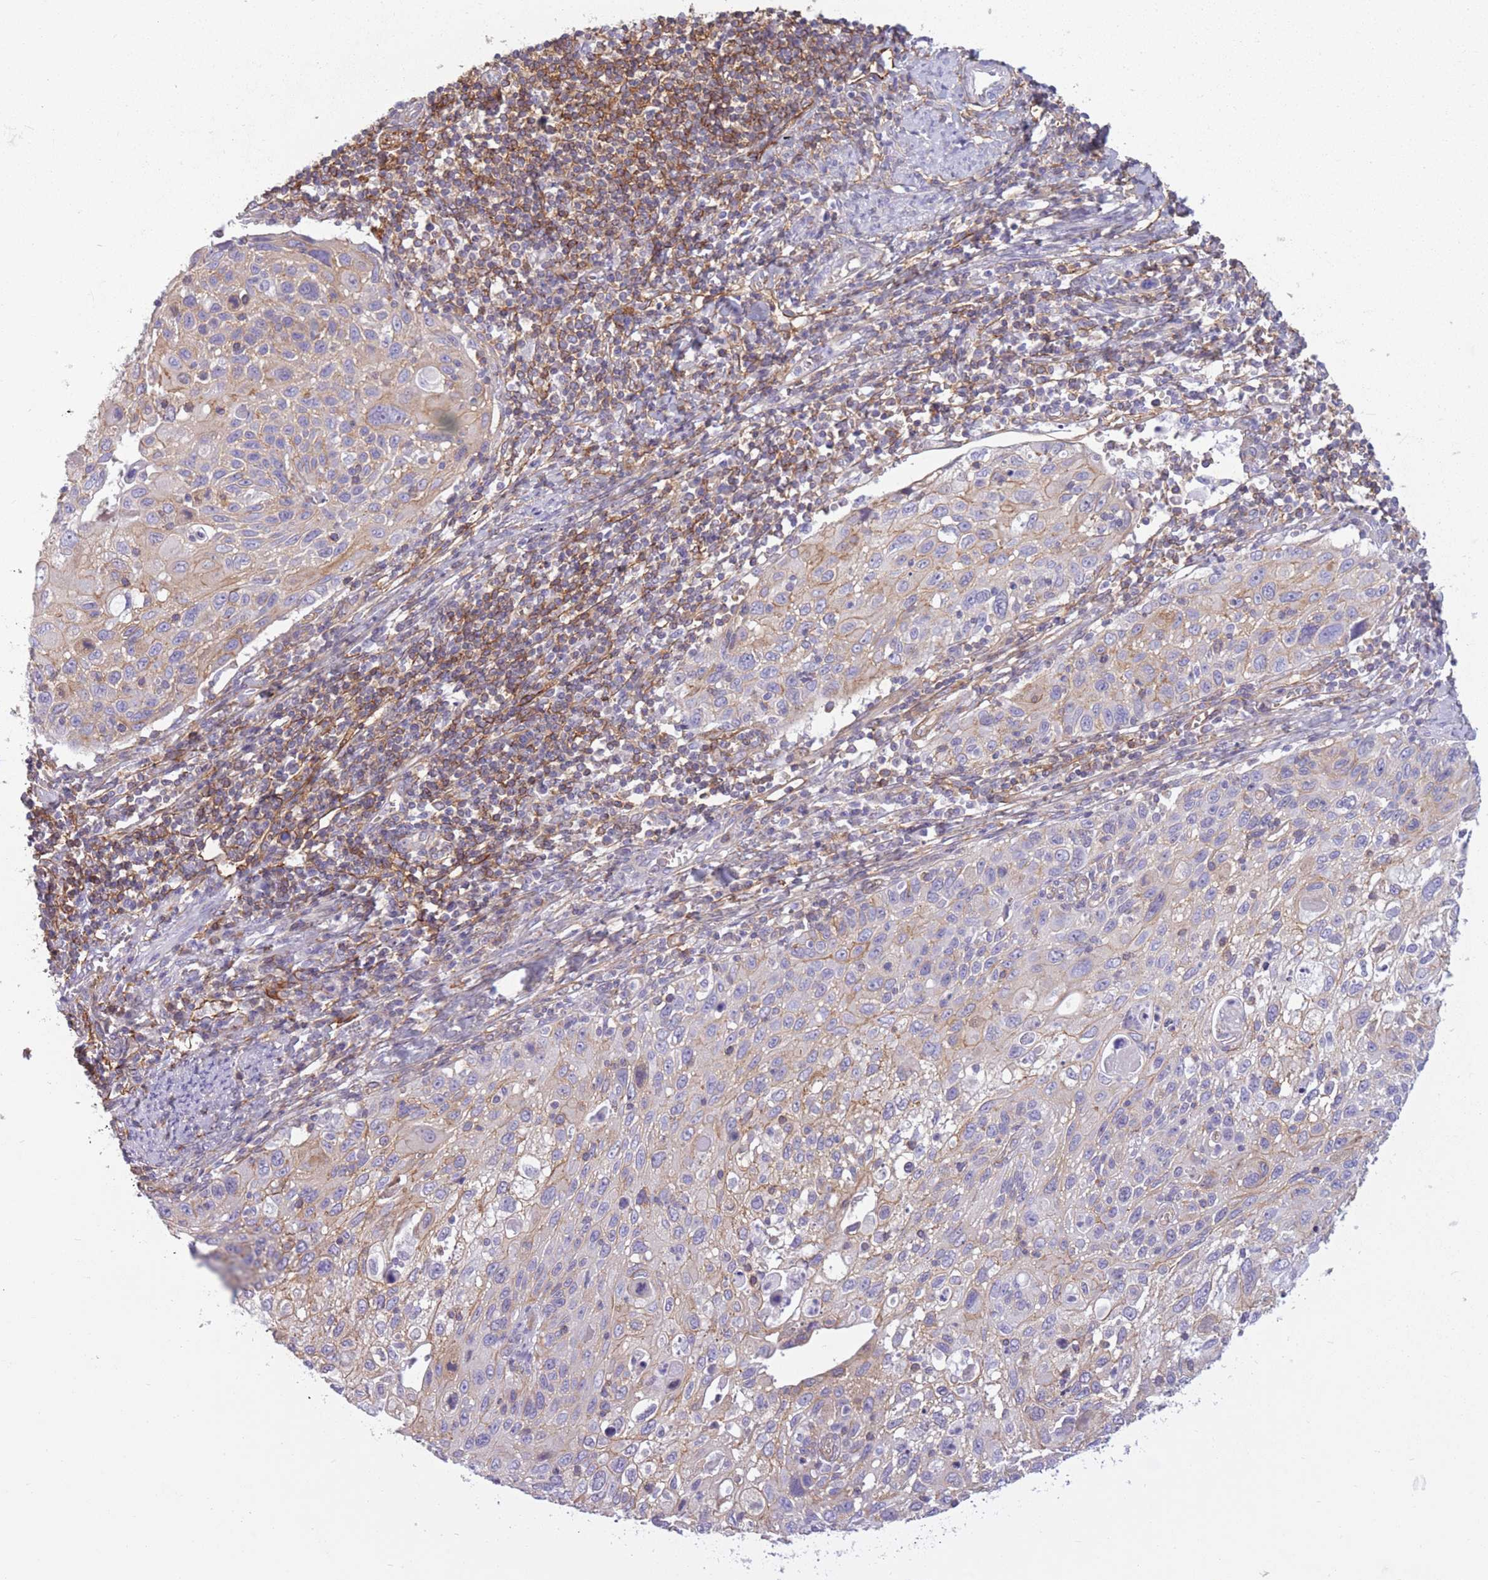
{"staining": {"intensity": "weak", "quantity": "25%-75%", "location": "cytoplasmic/membranous"}, "tissue": "cervical cancer", "cell_type": "Tumor cells", "image_type": "cancer", "snomed": [{"axis": "morphology", "description": "Squamous cell carcinoma, NOS"}, {"axis": "topography", "description": "Cervix"}], "caption": "Approximately 25%-75% of tumor cells in human cervical squamous cell carcinoma exhibit weak cytoplasmic/membranous protein expression as visualized by brown immunohistochemical staining.", "gene": "ADD1", "patient": {"sex": "female", "age": 70}}